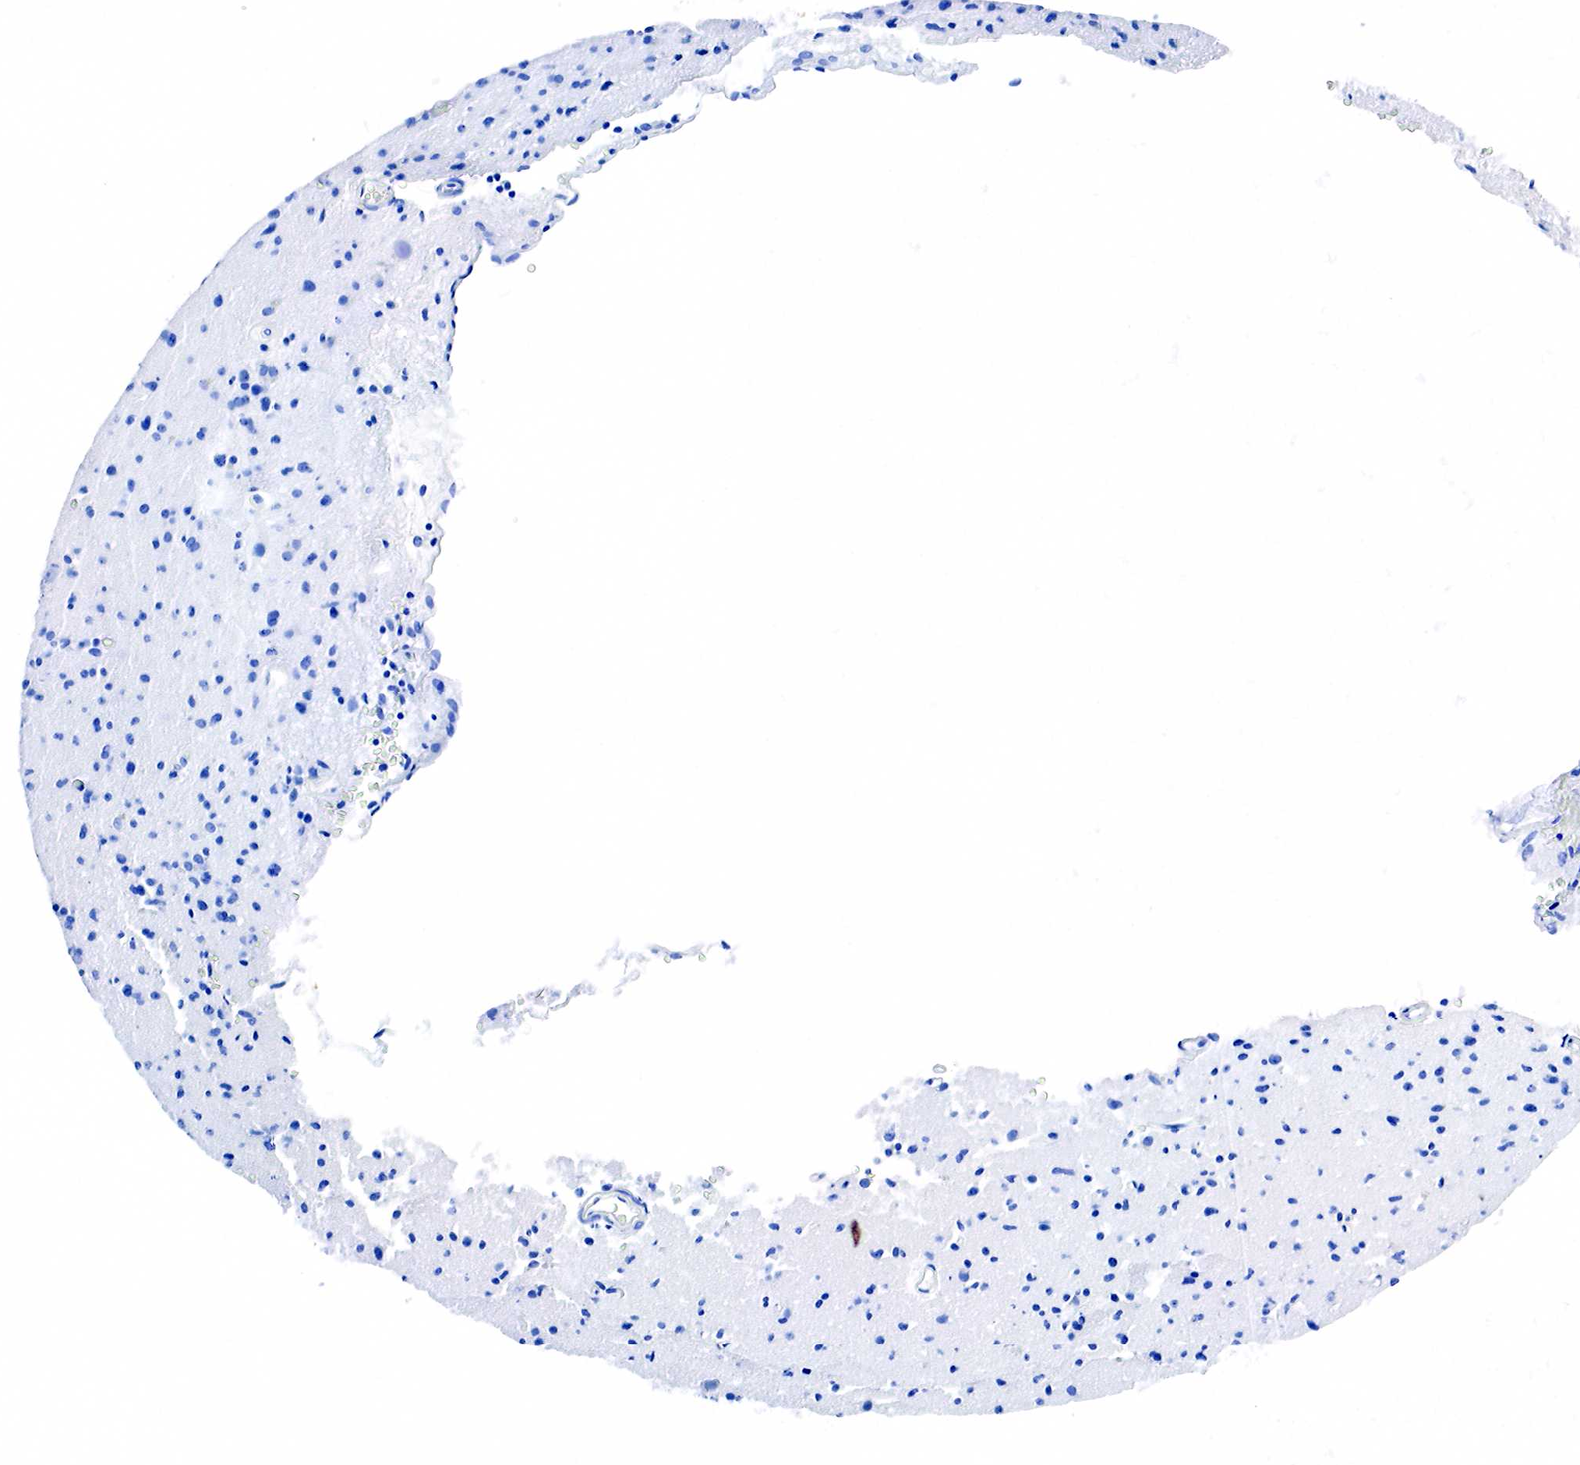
{"staining": {"intensity": "negative", "quantity": "none", "location": "none"}, "tissue": "glioma", "cell_type": "Tumor cells", "image_type": "cancer", "snomed": [{"axis": "morphology", "description": "Glioma, malignant, Low grade"}, {"axis": "topography", "description": "Brain"}], "caption": "DAB immunohistochemical staining of human glioma displays no significant expression in tumor cells.", "gene": "ACP3", "patient": {"sex": "female", "age": 46}}